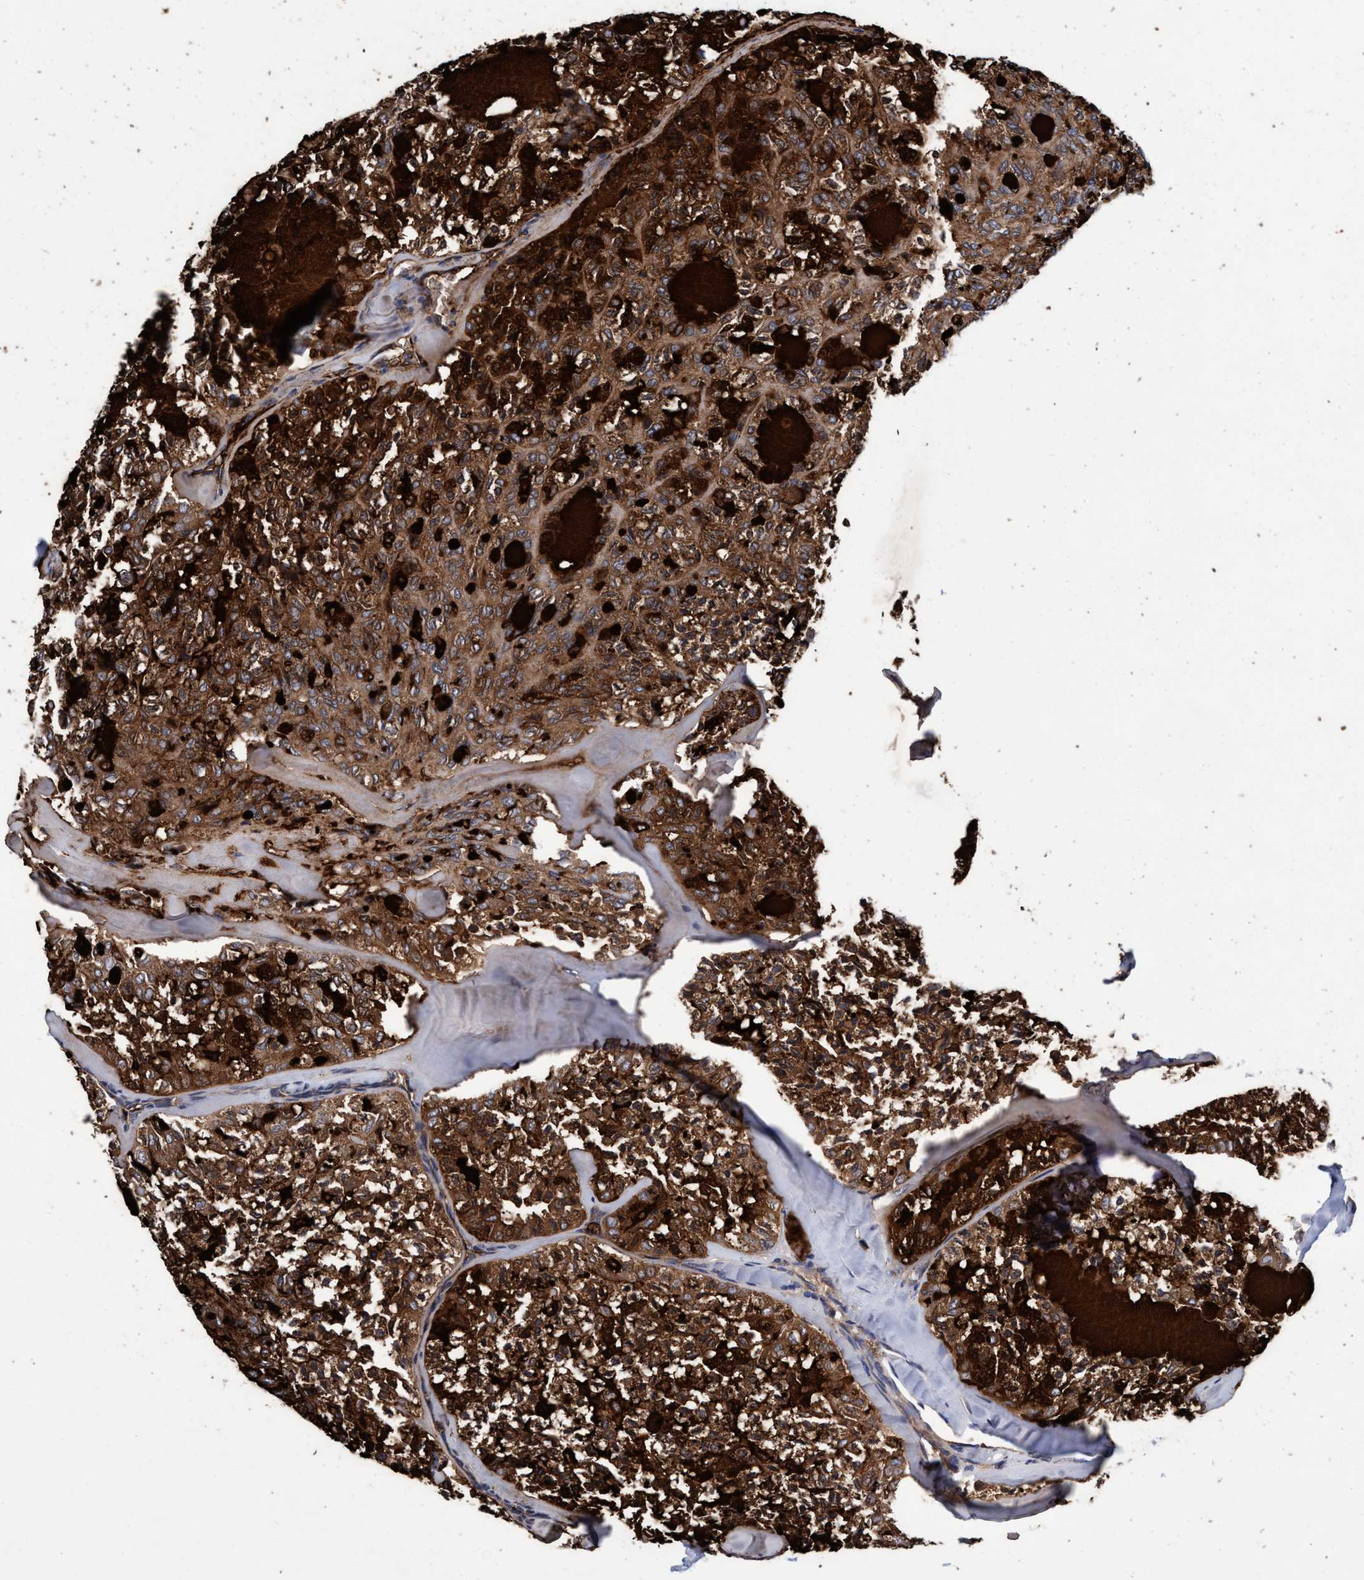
{"staining": {"intensity": "strong", "quantity": ">75%", "location": "cytoplasmic/membranous"}, "tissue": "thyroid cancer", "cell_type": "Tumor cells", "image_type": "cancer", "snomed": [{"axis": "morphology", "description": "Follicular adenoma carcinoma, NOS"}, {"axis": "topography", "description": "Thyroid gland"}], "caption": "Immunohistochemistry (IHC) (DAB (3,3'-diaminobenzidine)) staining of human thyroid cancer (follicular adenoma carcinoma) shows strong cytoplasmic/membranous protein staining in about >75% of tumor cells.", "gene": "CALCOCO2", "patient": {"sex": "male", "age": 75}}